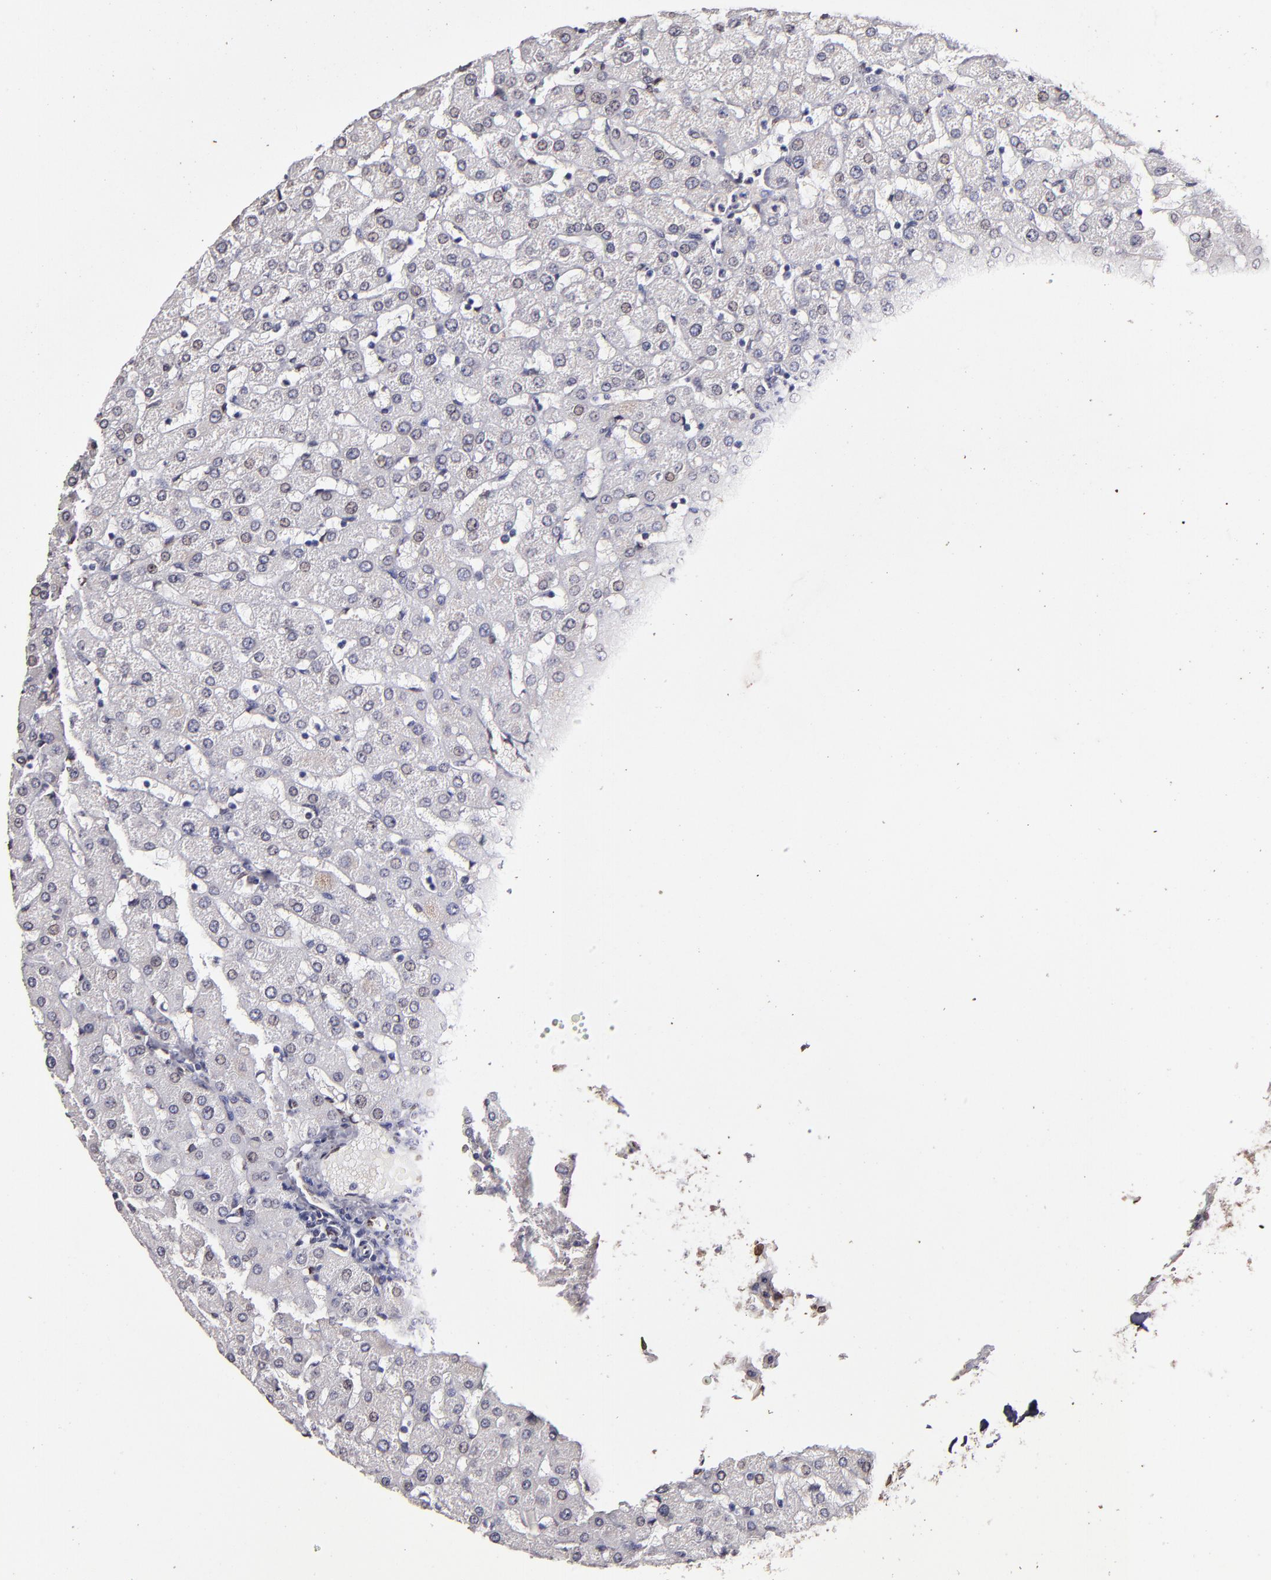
{"staining": {"intensity": "negative", "quantity": "none", "location": "none"}, "tissue": "liver", "cell_type": "Cholangiocytes", "image_type": "normal", "snomed": [{"axis": "morphology", "description": "Normal tissue, NOS"}, {"axis": "topography", "description": "Liver"}], "caption": "Human liver stained for a protein using IHC exhibits no expression in cholangiocytes.", "gene": "PUM3", "patient": {"sex": "female", "age": 27}}